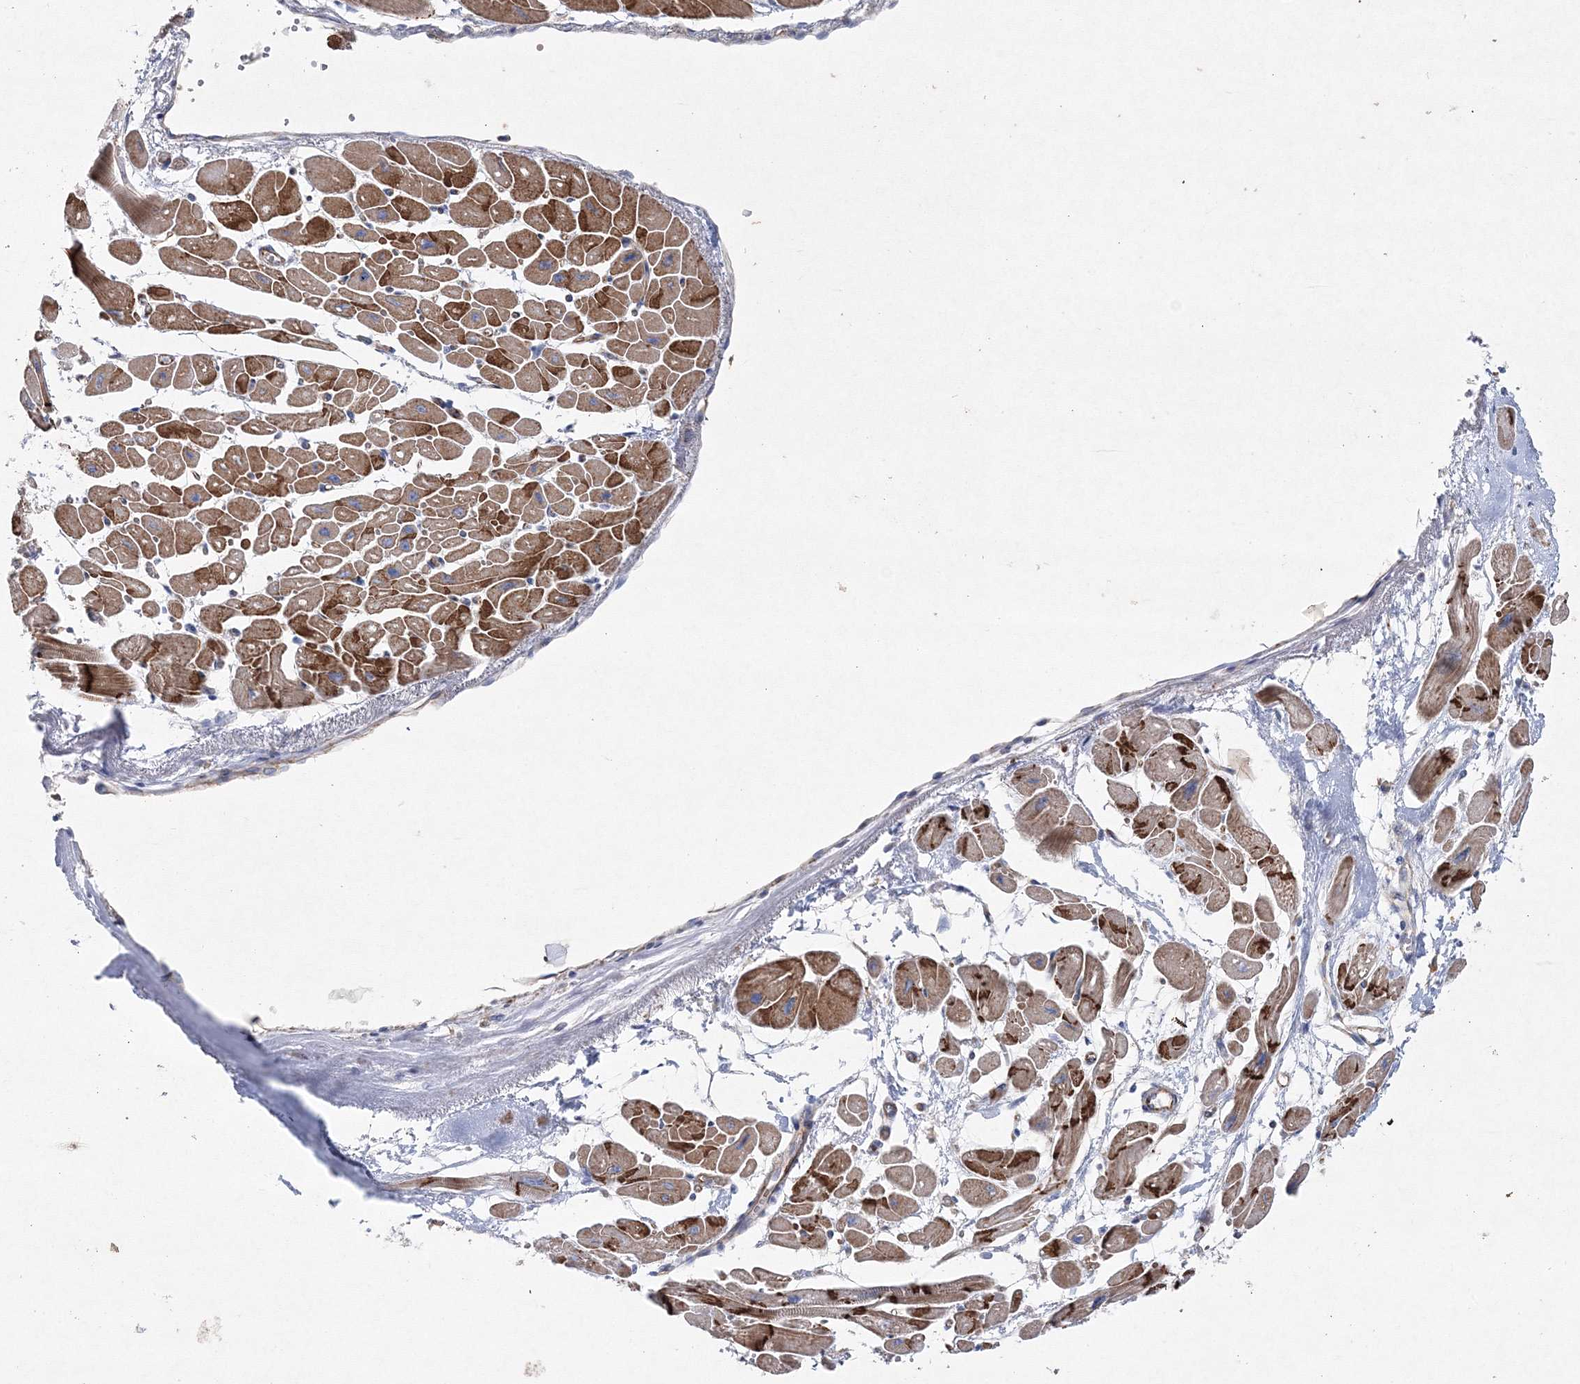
{"staining": {"intensity": "strong", "quantity": ">75%", "location": "cytoplasmic/membranous"}, "tissue": "heart muscle", "cell_type": "Cardiomyocytes", "image_type": "normal", "snomed": [{"axis": "morphology", "description": "Normal tissue, NOS"}, {"axis": "topography", "description": "Heart"}], "caption": "Cardiomyocytes reveal high levels of strong cytoplasmic/membranous positivity in approximately >75% of cells in unremarkable heart muscle.", "gene": "NAA40", "patient": {"sex": "female", "age": 54}}